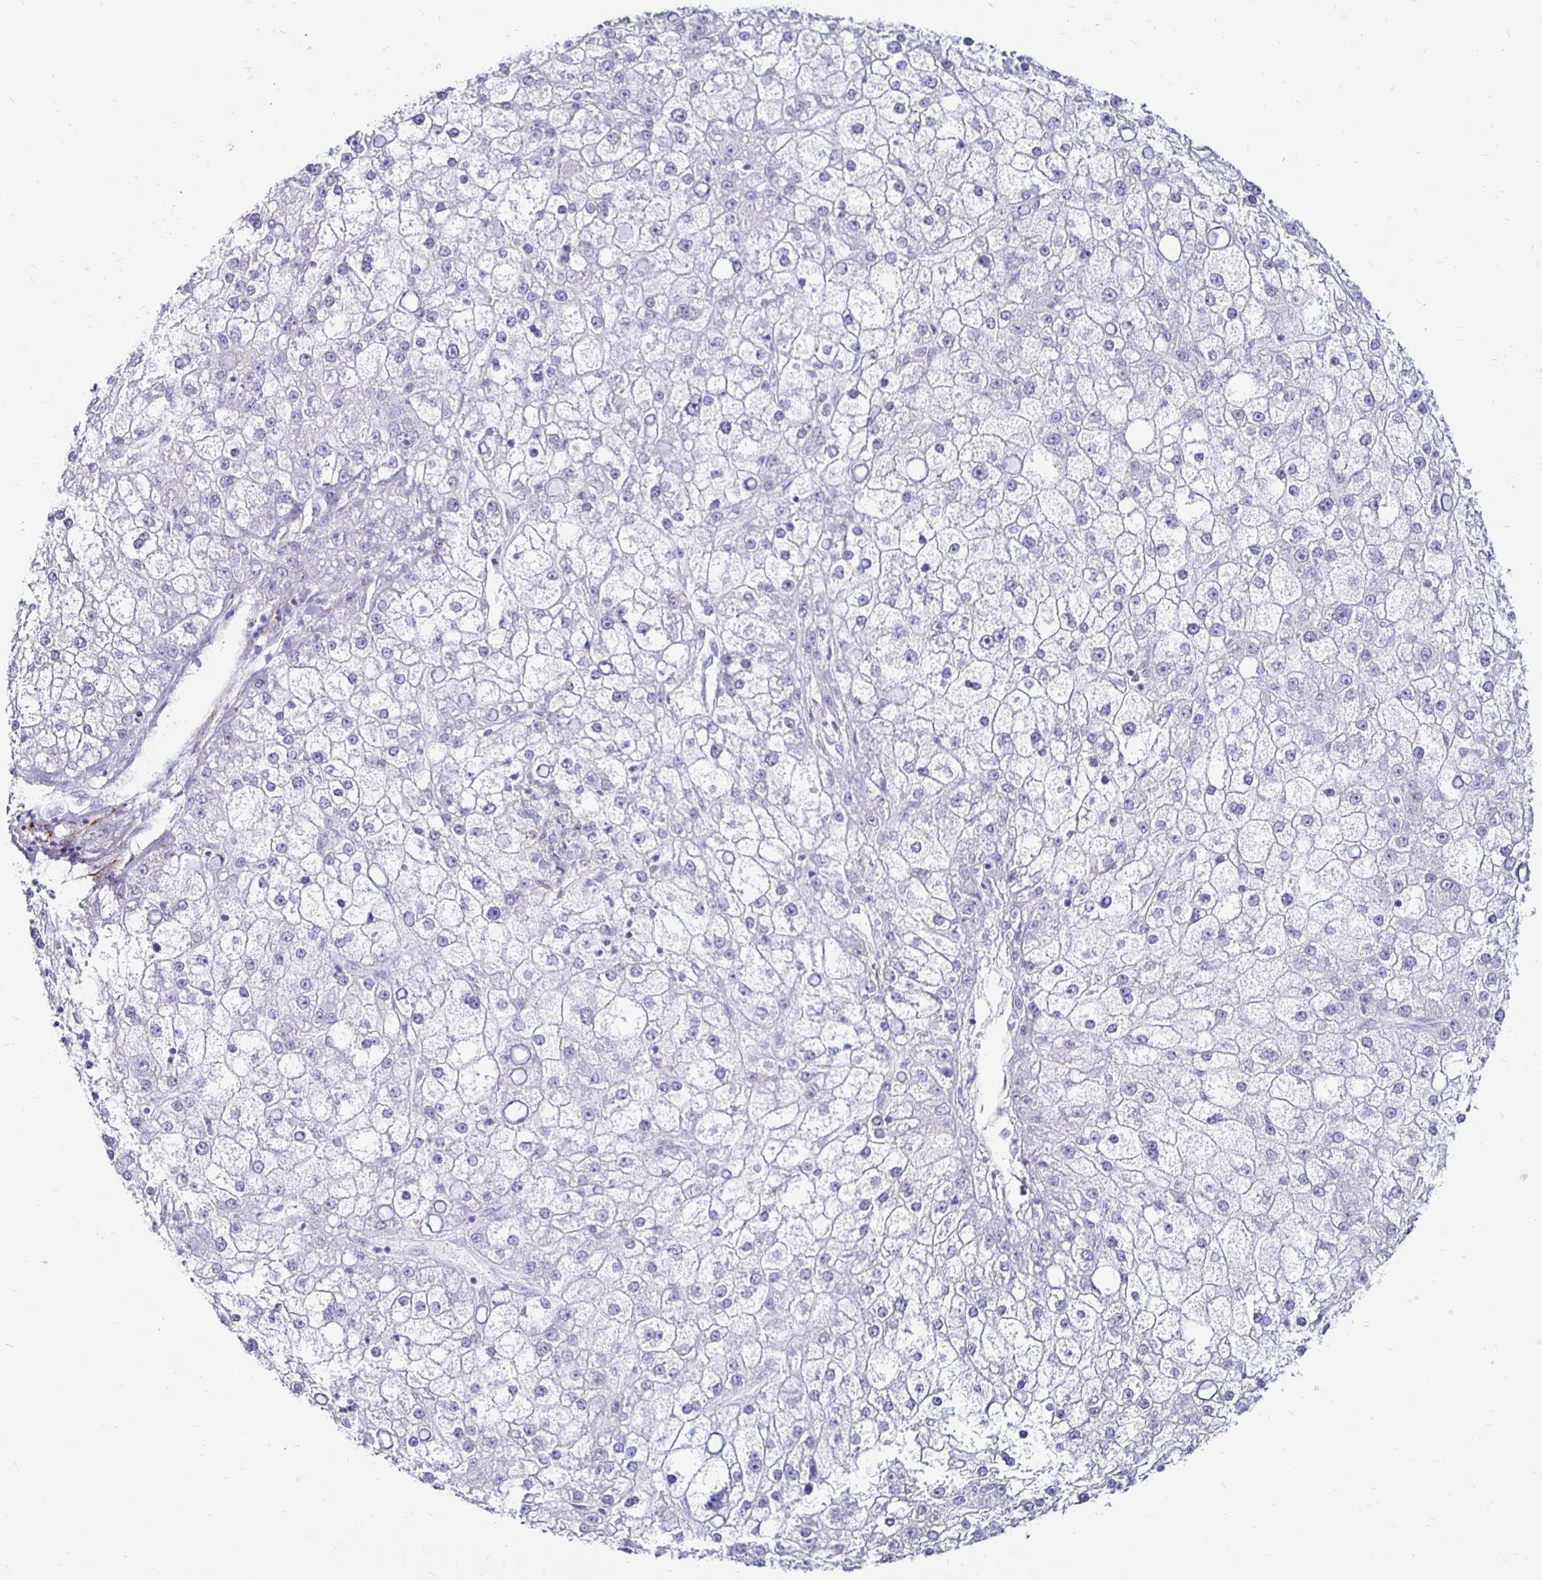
{"staining": {"intensity": "negative", "quantity": "none", "location": "none"}, "tissue": "liver cancer", "cell_type": "Tumor cells", "image_type": "cancer", "snomed": [{"axis": "morphology", "description": "Carcinoma, Hepatocellular, NOS"}, {"axis": "topography", "description": "Liver"}], "caption": "Liver cancer stained for a protein using IHC shows no staining tumor cells.", "gene": "TIMP1", "patient": {"sex": "male", "age": 67}}